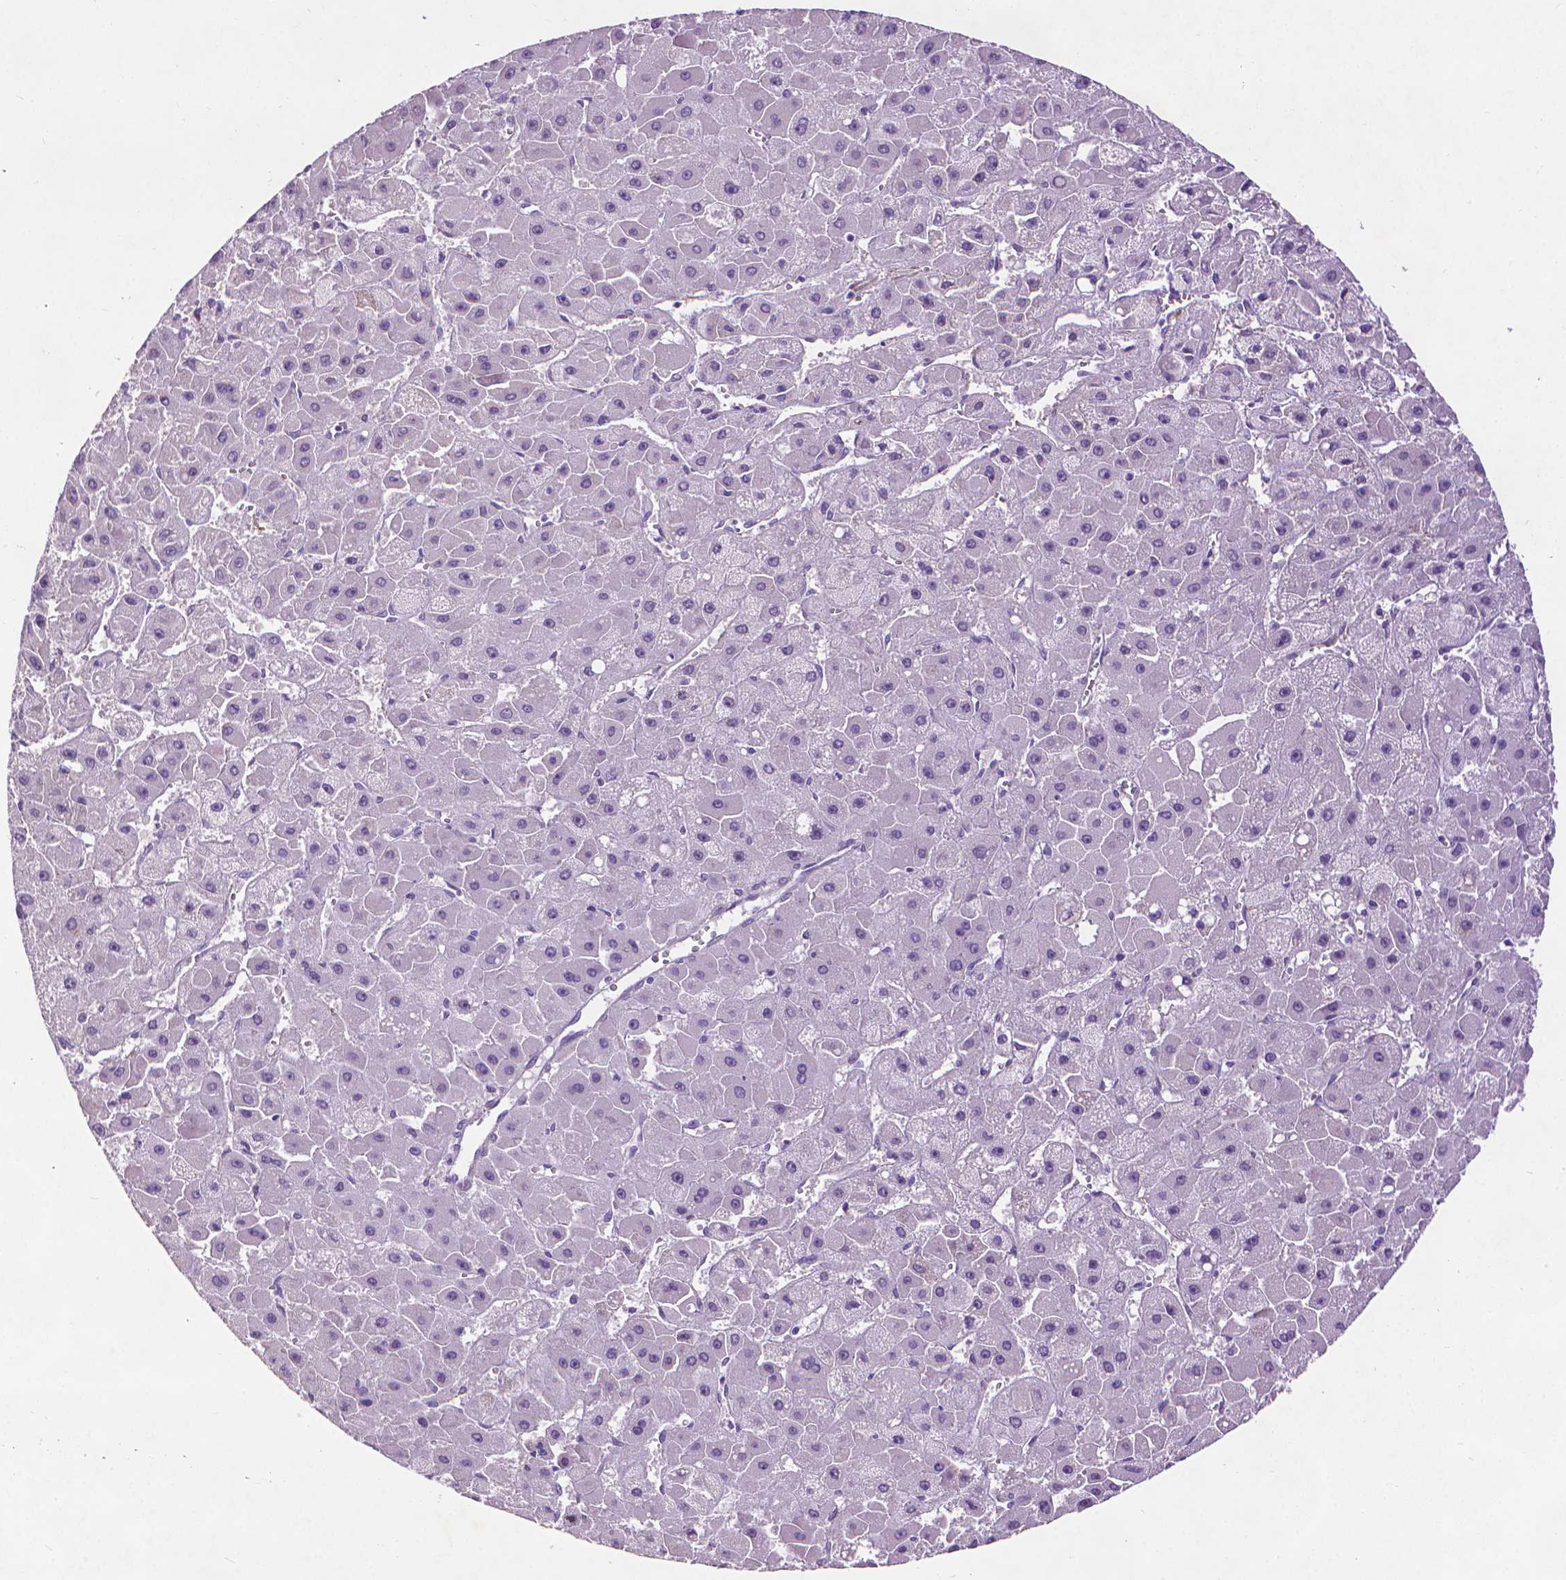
{"staining": {"intensity": "negative", "quantity": "none", "location": "none"}, "tissue": "liver cancer", "cell_type": "Tumor cells", "image_type": "cancer", "snomed": [{"axis": "morphology", "description": "Carcinoma, Hepatocellular, NOS"}, {"axis": "topography", "description": "Liver"}], "caption": "The image displays no staining of tumor cells in liver hepatocellular carcinoma.", "gene": "AQP10", "patient": {"sex": "female", "age": 25}}